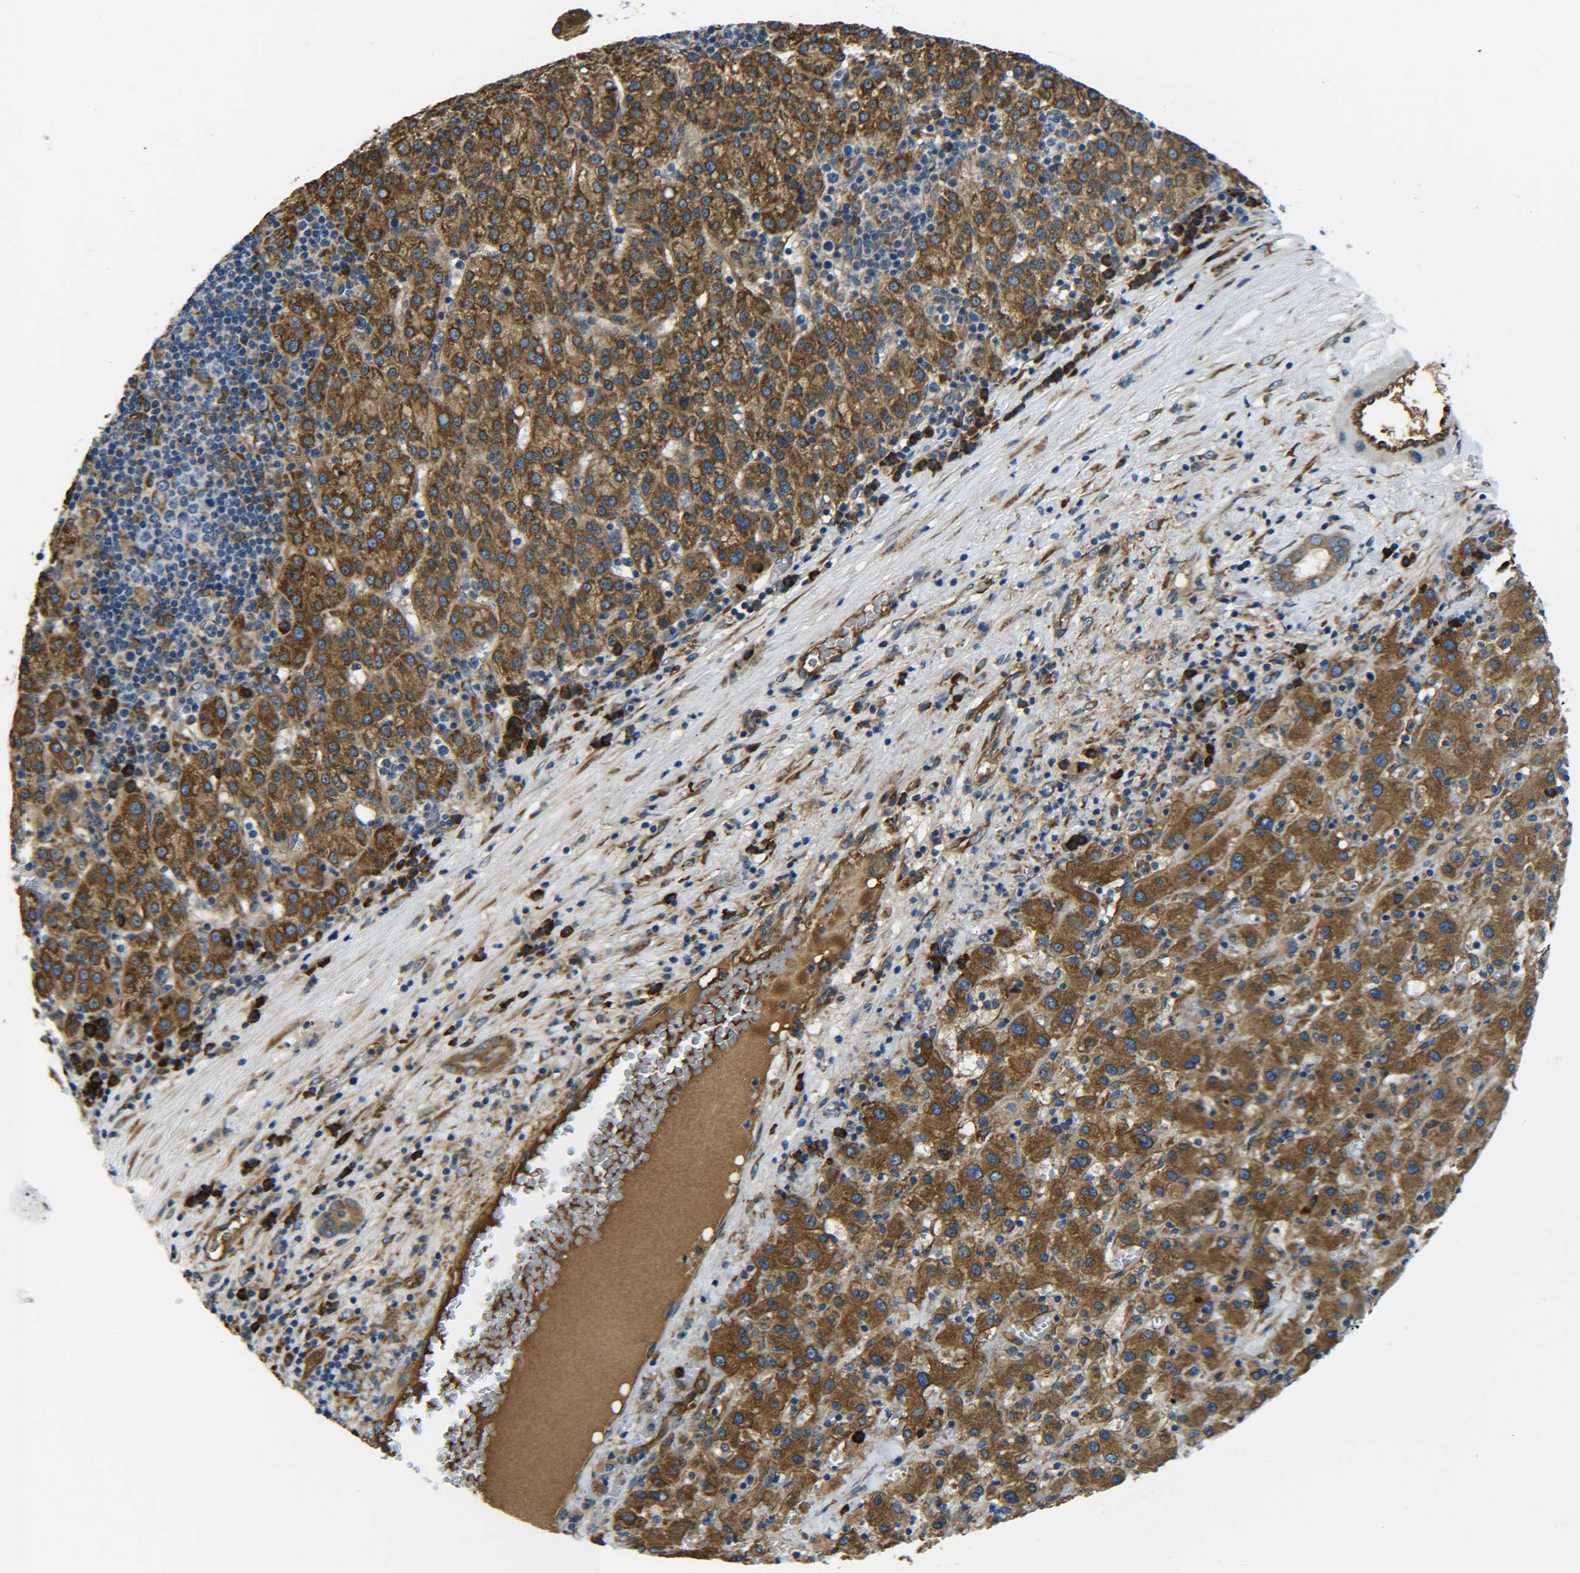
{"staining": {"intensity": "strong", "quantity": ">75%", "location": "cytoplasmic/membranous"}, "tissue": "liver cancer", "cell_type": "Tumor cells", "image_type": "cancer", "snomed": [{"axis": "morphology", "description": "Carcinoma, Hepatocellular, NOS"}, {"axis": "topography", "description": "Liver"}], "caption": "Immunohistochemistry (IHC) (DAB) staining of liver cancer (hepatocellular carcinoma) demonstrates strong cytoplasmic/membranous protein staining in about >75% of tumor cells.", "gene": "PREB", "patient": {"sex": "female", "age": 58}}